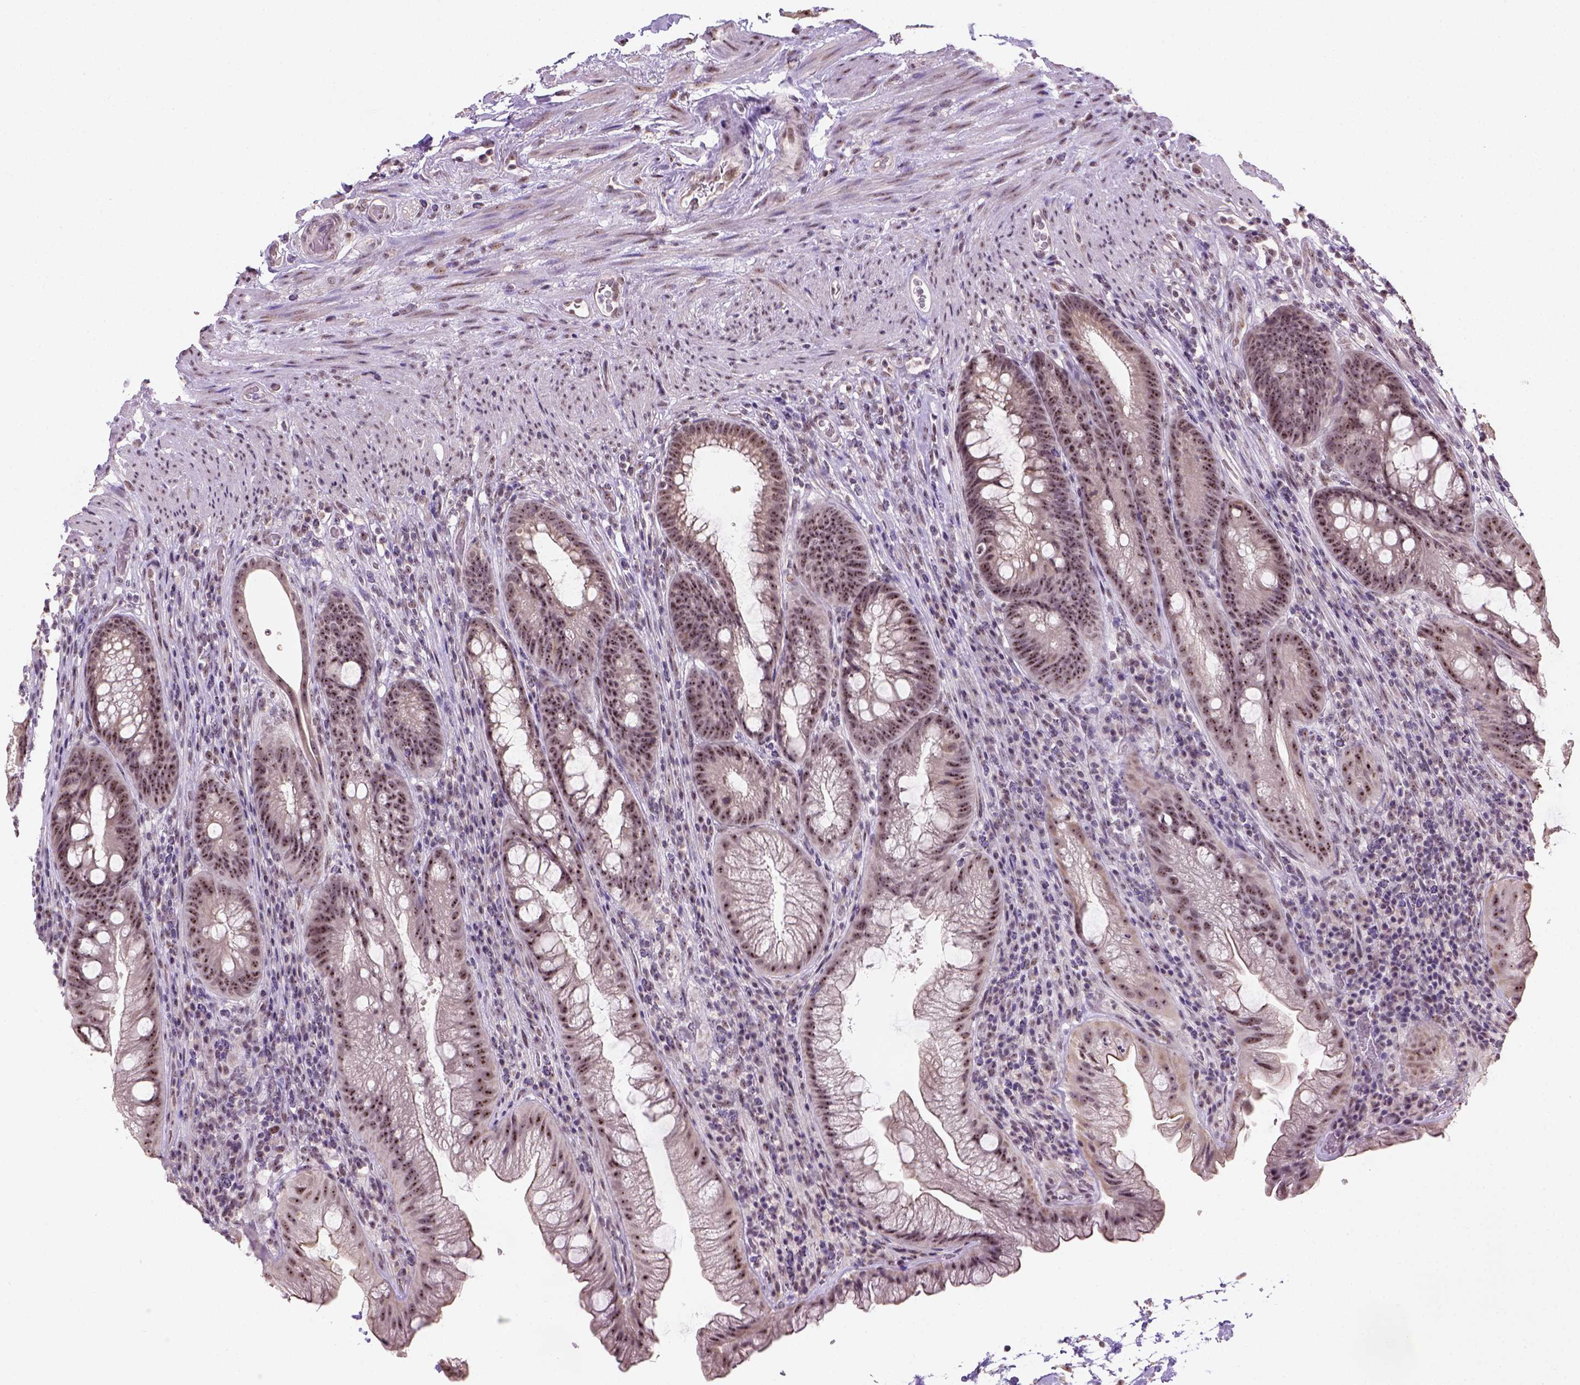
{"staining": {"intensity": "strong", "quantity": ">75%", "location": "nuclear"}, "tissue": "rectum", "cell_type": "Glandular cells", "image_type": "normal", "snomed": [{"axis": "morphology", "description": "Normal tissue, NOS"}, {"axis": "topography", "description": "Smooth muscle"}, {"axis": "topography", "description": "Rectum"}], "caption": "Unremarkable rectum displays strong nuclear expression in about >75% of glandular cells.", "gene": "DDX50", "patient": {"sex": "male", "age": 53}}